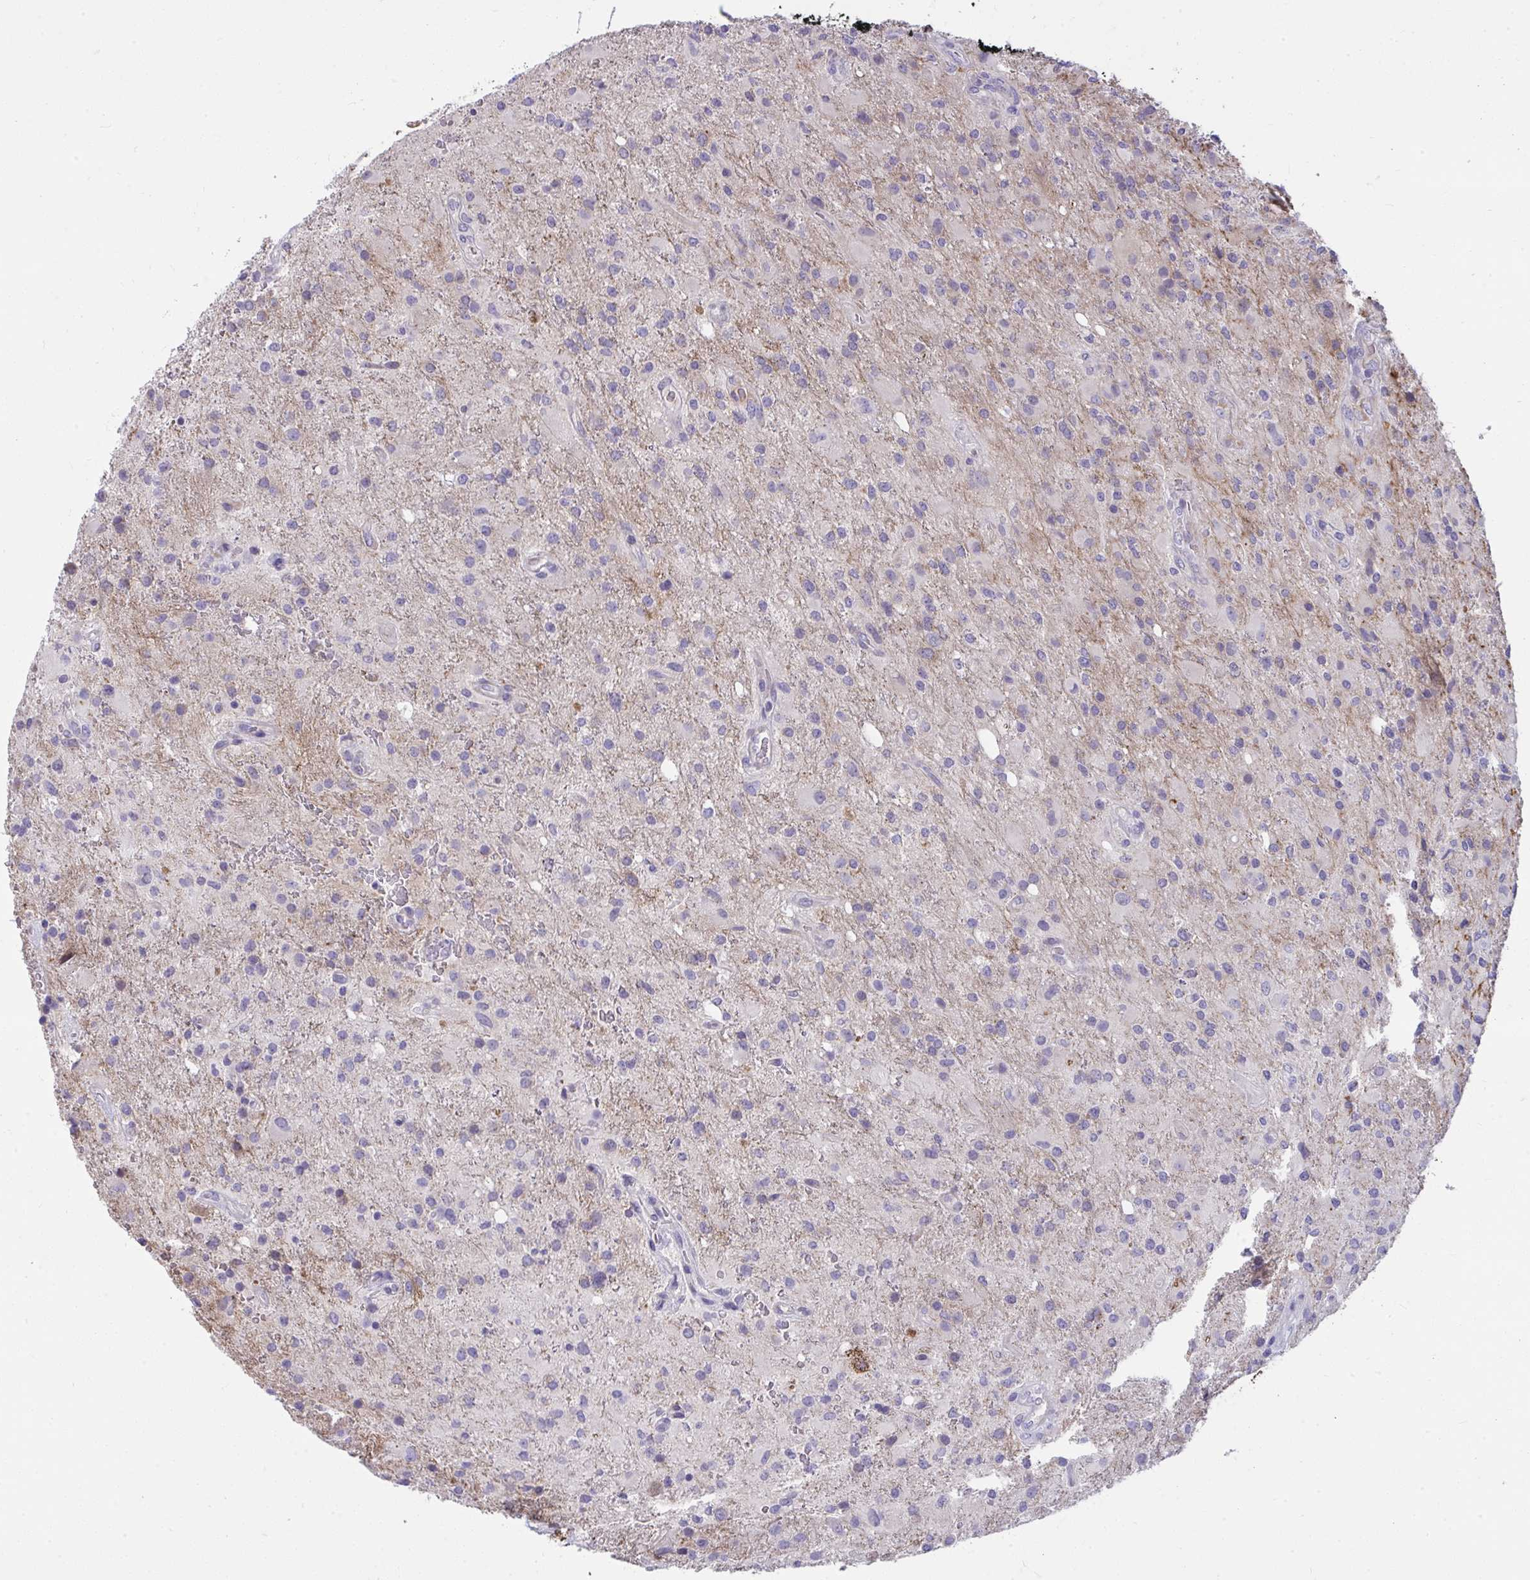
{"staining": {"intensity": "negative", "quantity": "none", "location": "none"}, "tissue": "glioma", "cell_type": "Tumor cells", "image_type": "cancer", "snomed": [{"axis": "morphology", "description": "Glioma, malignant, High grade"}, {"axis": "topography", "description": "Brain"}], "caption": "IHC image of human malignant glioma (high-grade) stained for a protein (brown), which displays no positivity in tumor cells.", "gene": "PIGZ", "patient": {"sex": "male", "age": 53}}